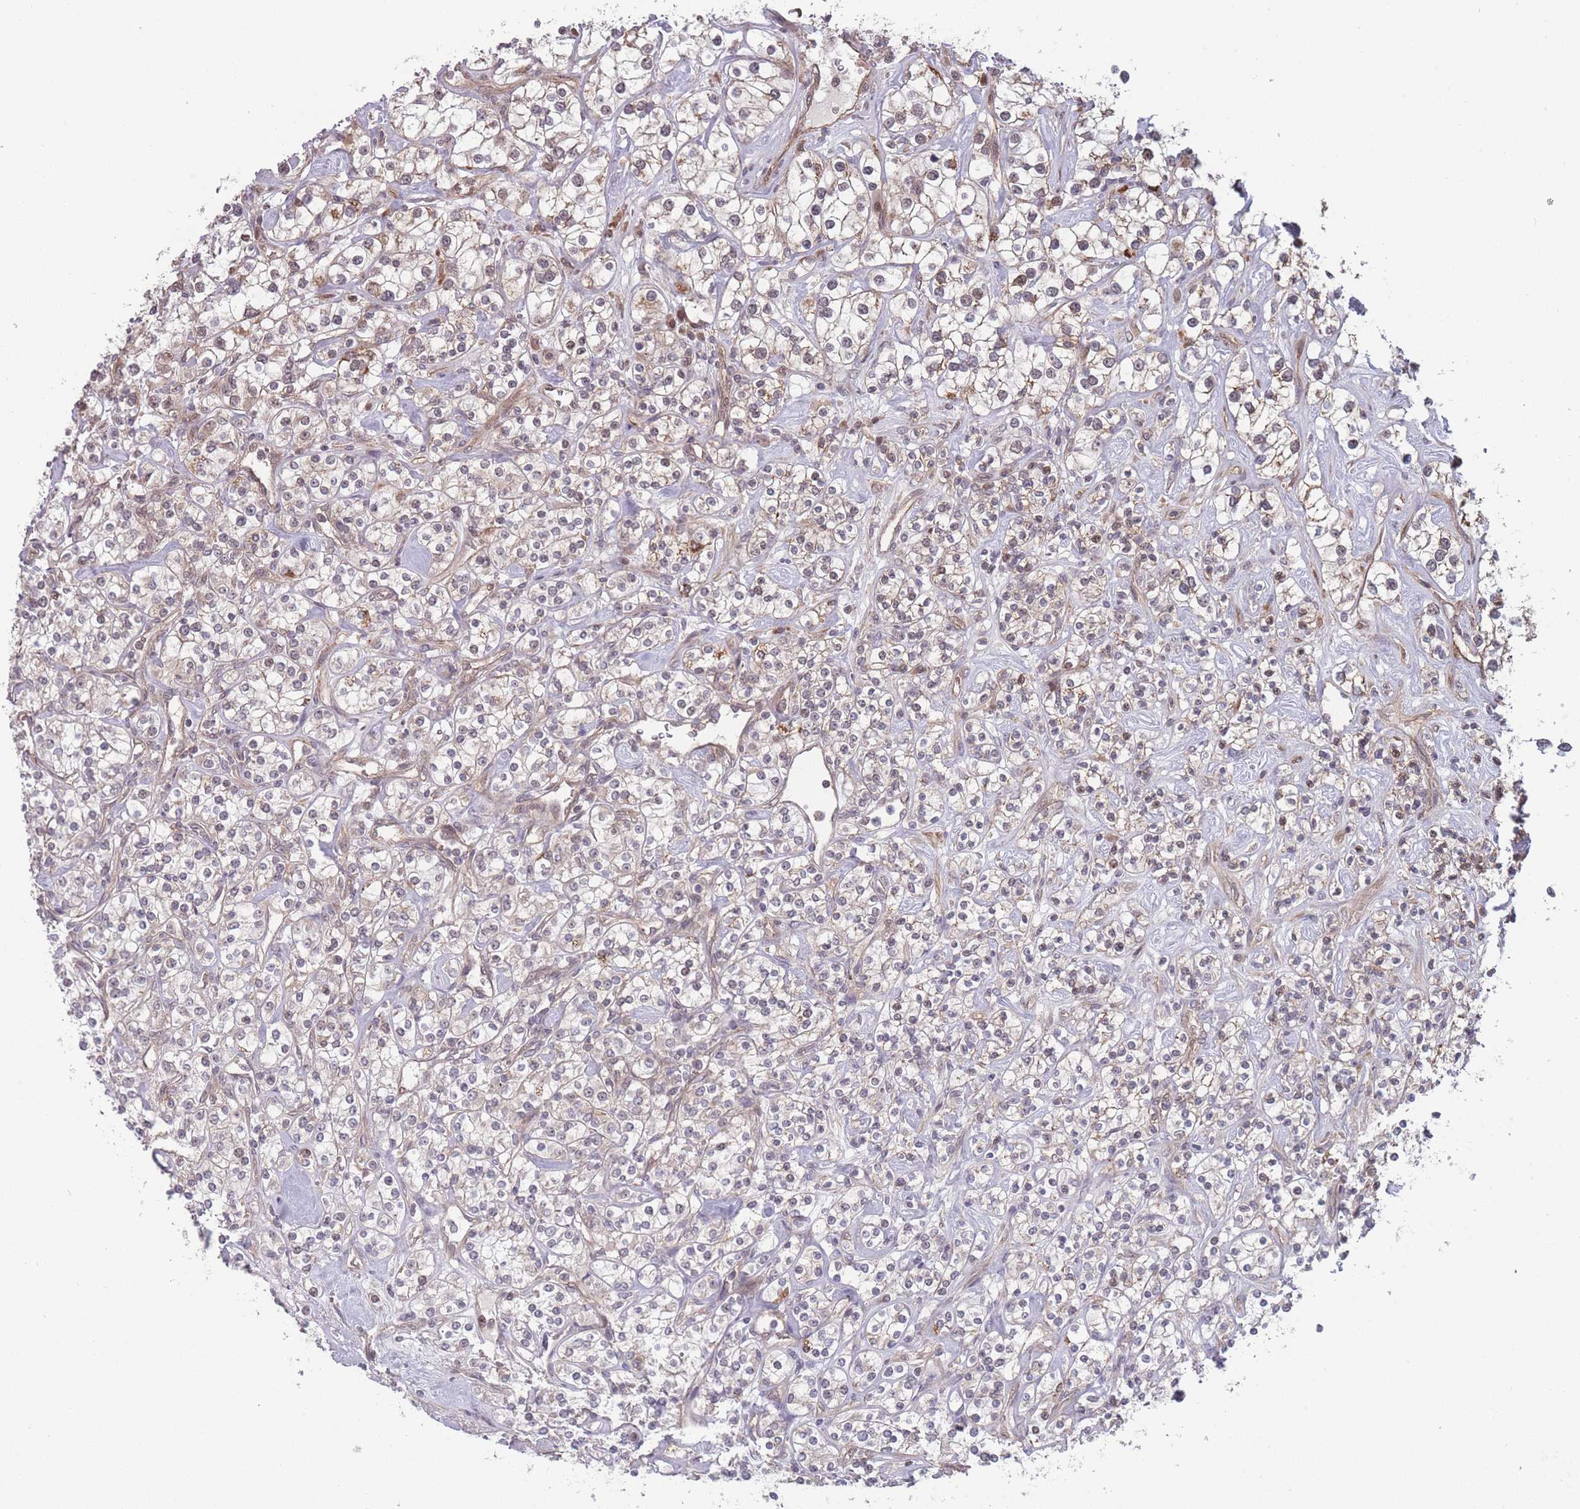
{"staining": {"intensity": "weak", "quantity": "25%-75%", "location": "cytoplasmic/membranous"}, "tissue": "renal cancer", "cell_type": "Tumor cells", "image_type": "cancer", "snomed": [{"axis": "morphology", "description": "Adenocarcinoma, NOS"}, {"axis": "topography", "description": "Kidney"}], "caption": "Protein analysis of adenocarcinoma (renal) tissue exhibits weak cytoplasmic/membranous staining in about 25%-75% of tumor cells.", "gene": "RPS18", "patient": {"sex": "male", "age": 77}}